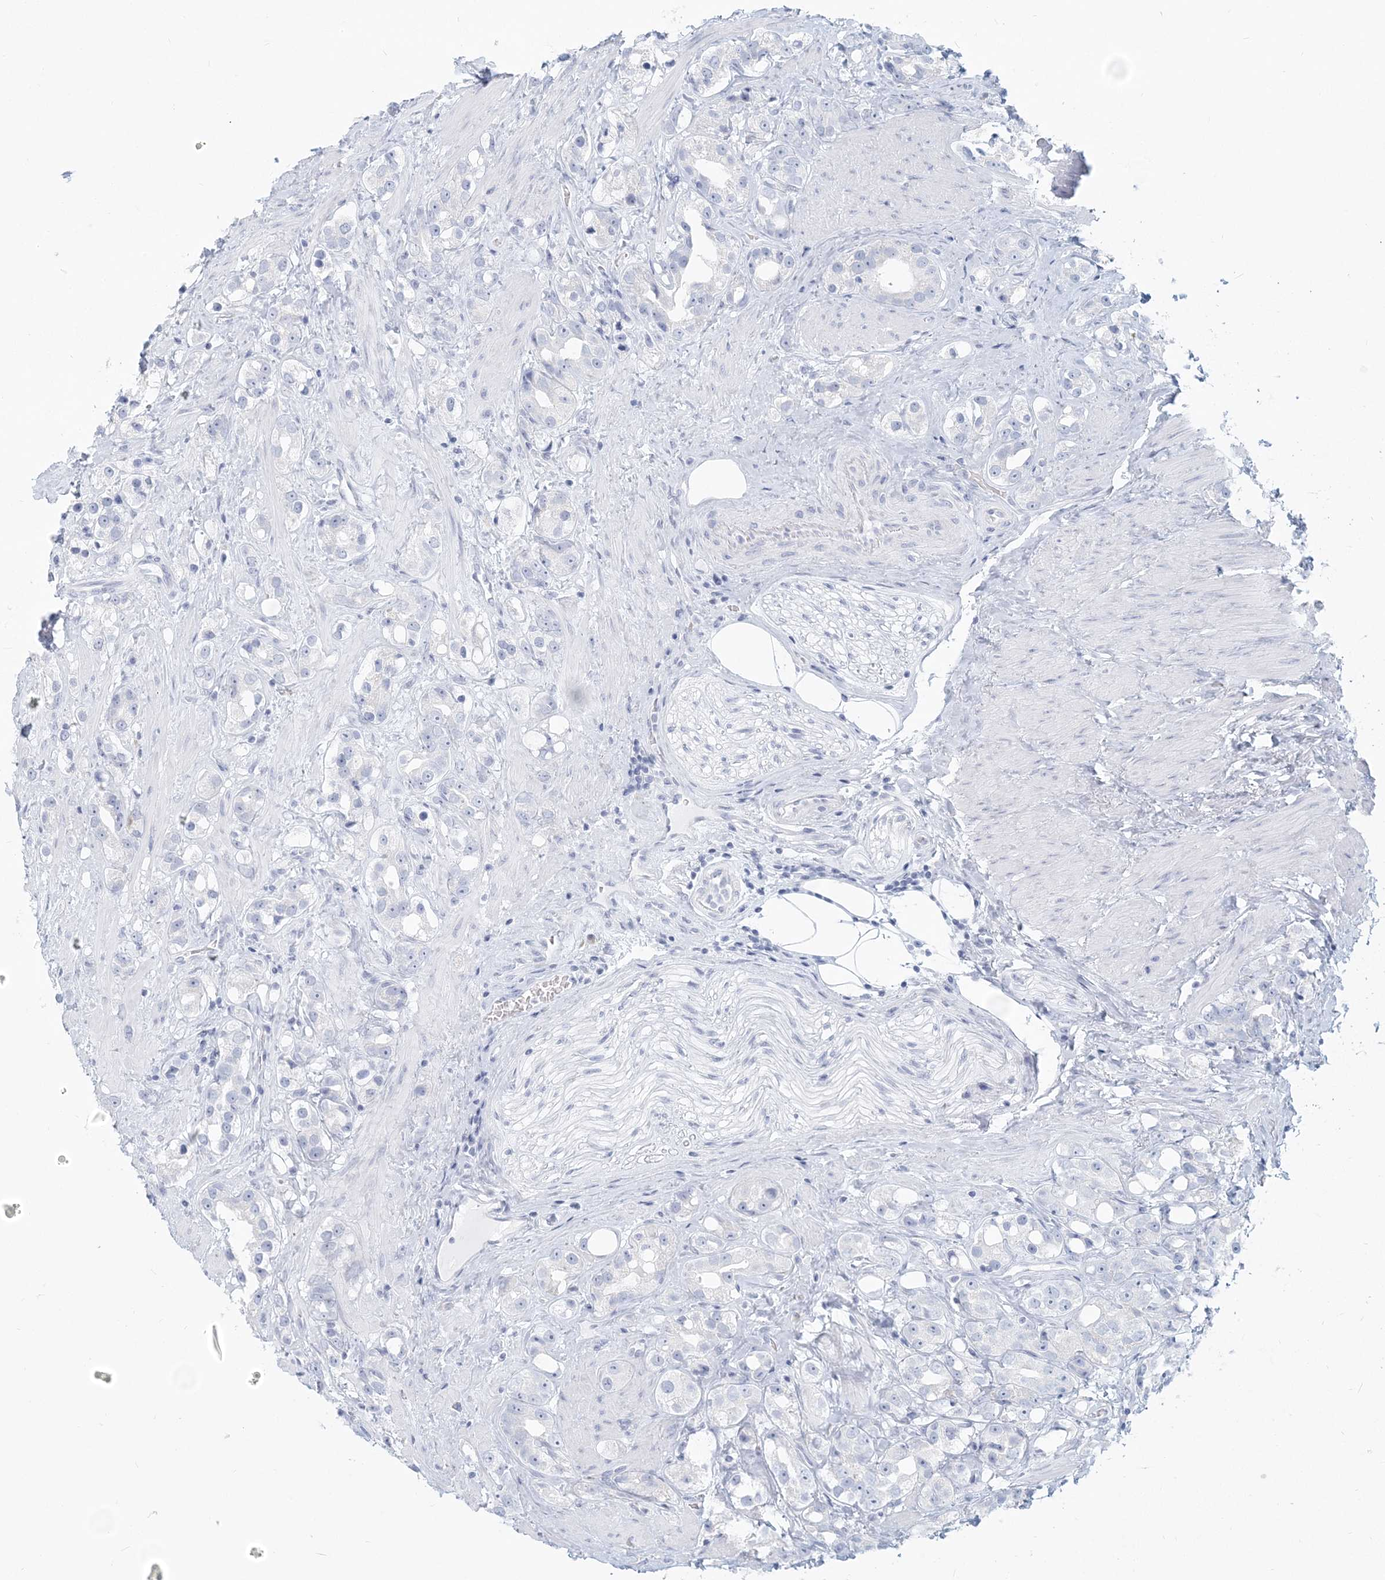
{"staining": {"intensity": "negative", "quantity": "none", "location": "none"}, "tissue": "prostate cancer", "cell_type": "Tumor cells", "image_type": "cancer", "snomed": [{"axis": "morphology", "description": "Adenocarcinoma, NOS"}, {"axis": "topography", "description": "Prostate"}], "caption": "Immunohistochemistry of adenocarcinoma (prostate) reveals no positivity in tumor cells.", "gene": "CSN1S1", "patient": {"sex": "male", "age": 79}}